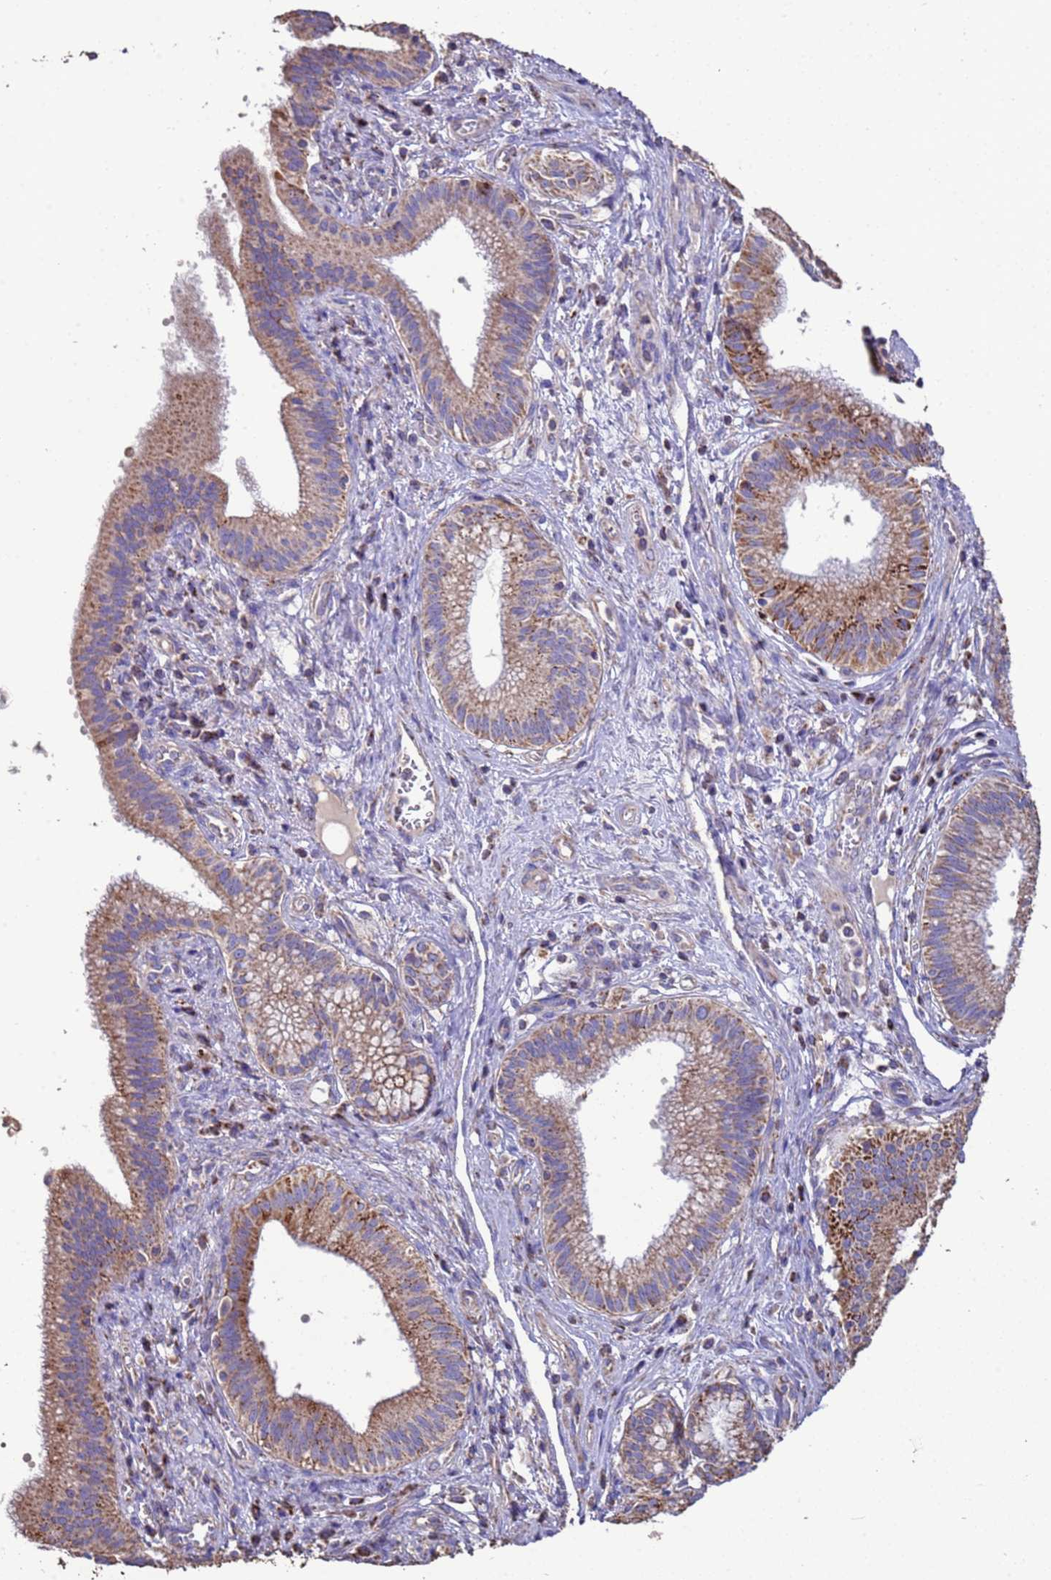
{"staining": {"intensity": "moderate", "quantity": ">75%", "location": "cytoplasmic/membranous"}, "tissue": "pancreatic cancer", "cell_type": "Tumor cells", "image_type": "cancer", "snomed": [{"axis": "morphology", "description": "Adenocarcinoma, NOS"}, {"axis": "topography", "description": "Pancreas"}], "caption": "High-magnification brightfield microscopy of pancreatic cancer (adenocarcinoma) stained with DAB (3,3'-diaminobenzidine) (brown) and counterstained with hematoxylin (blue). tumor cells exhibit moderate cytoplasmic/membranous expression is present in approximately>75% of cells. The staining was performed using DAB to visualize the protein expression in brown, while the nuclei were stained in blue with hematoxylin (Magnification: 20x).", "gene": "ZNFX1", "patient": {"sex": "male", "age": 72}}